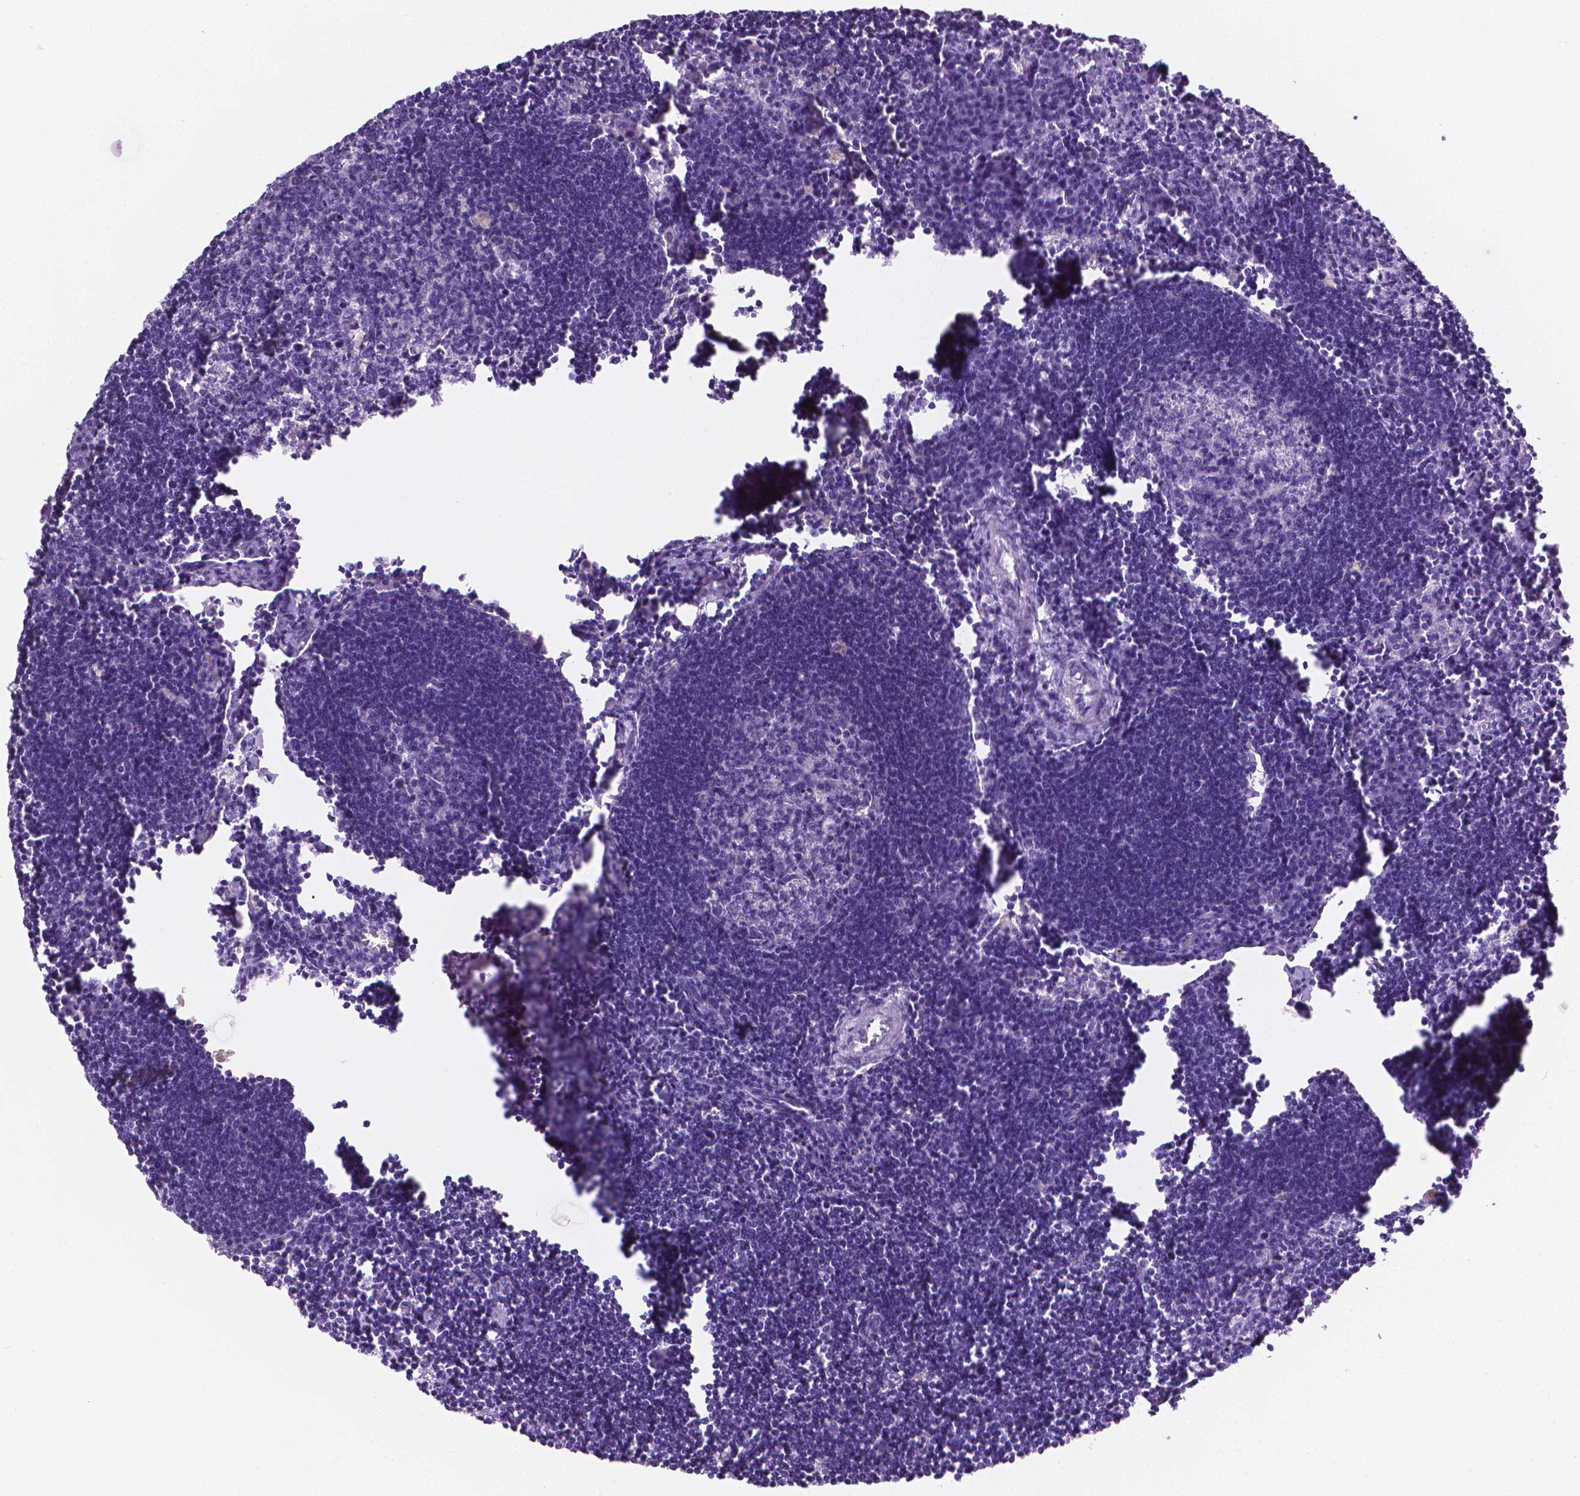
{"staining": {"intensity": "negative", "quantity": "none", "location": "none"}, "tissue": "lymph node", "cell_type": "Germinal center cells", "image_type": "normal", "snomed": [{"axis": "morphology", "description": "Normal tissue, NOS"}, {"axis": "topography", "description": "Lymph node"}], "caption": "This image is of normal lymph node stained with IHC to label a protein in brown with the nuclei are counter-stained blue. There is no positivity in germinal center cells.", "gene": "FASN", "patient": {"sex": "male", "age": 55}}